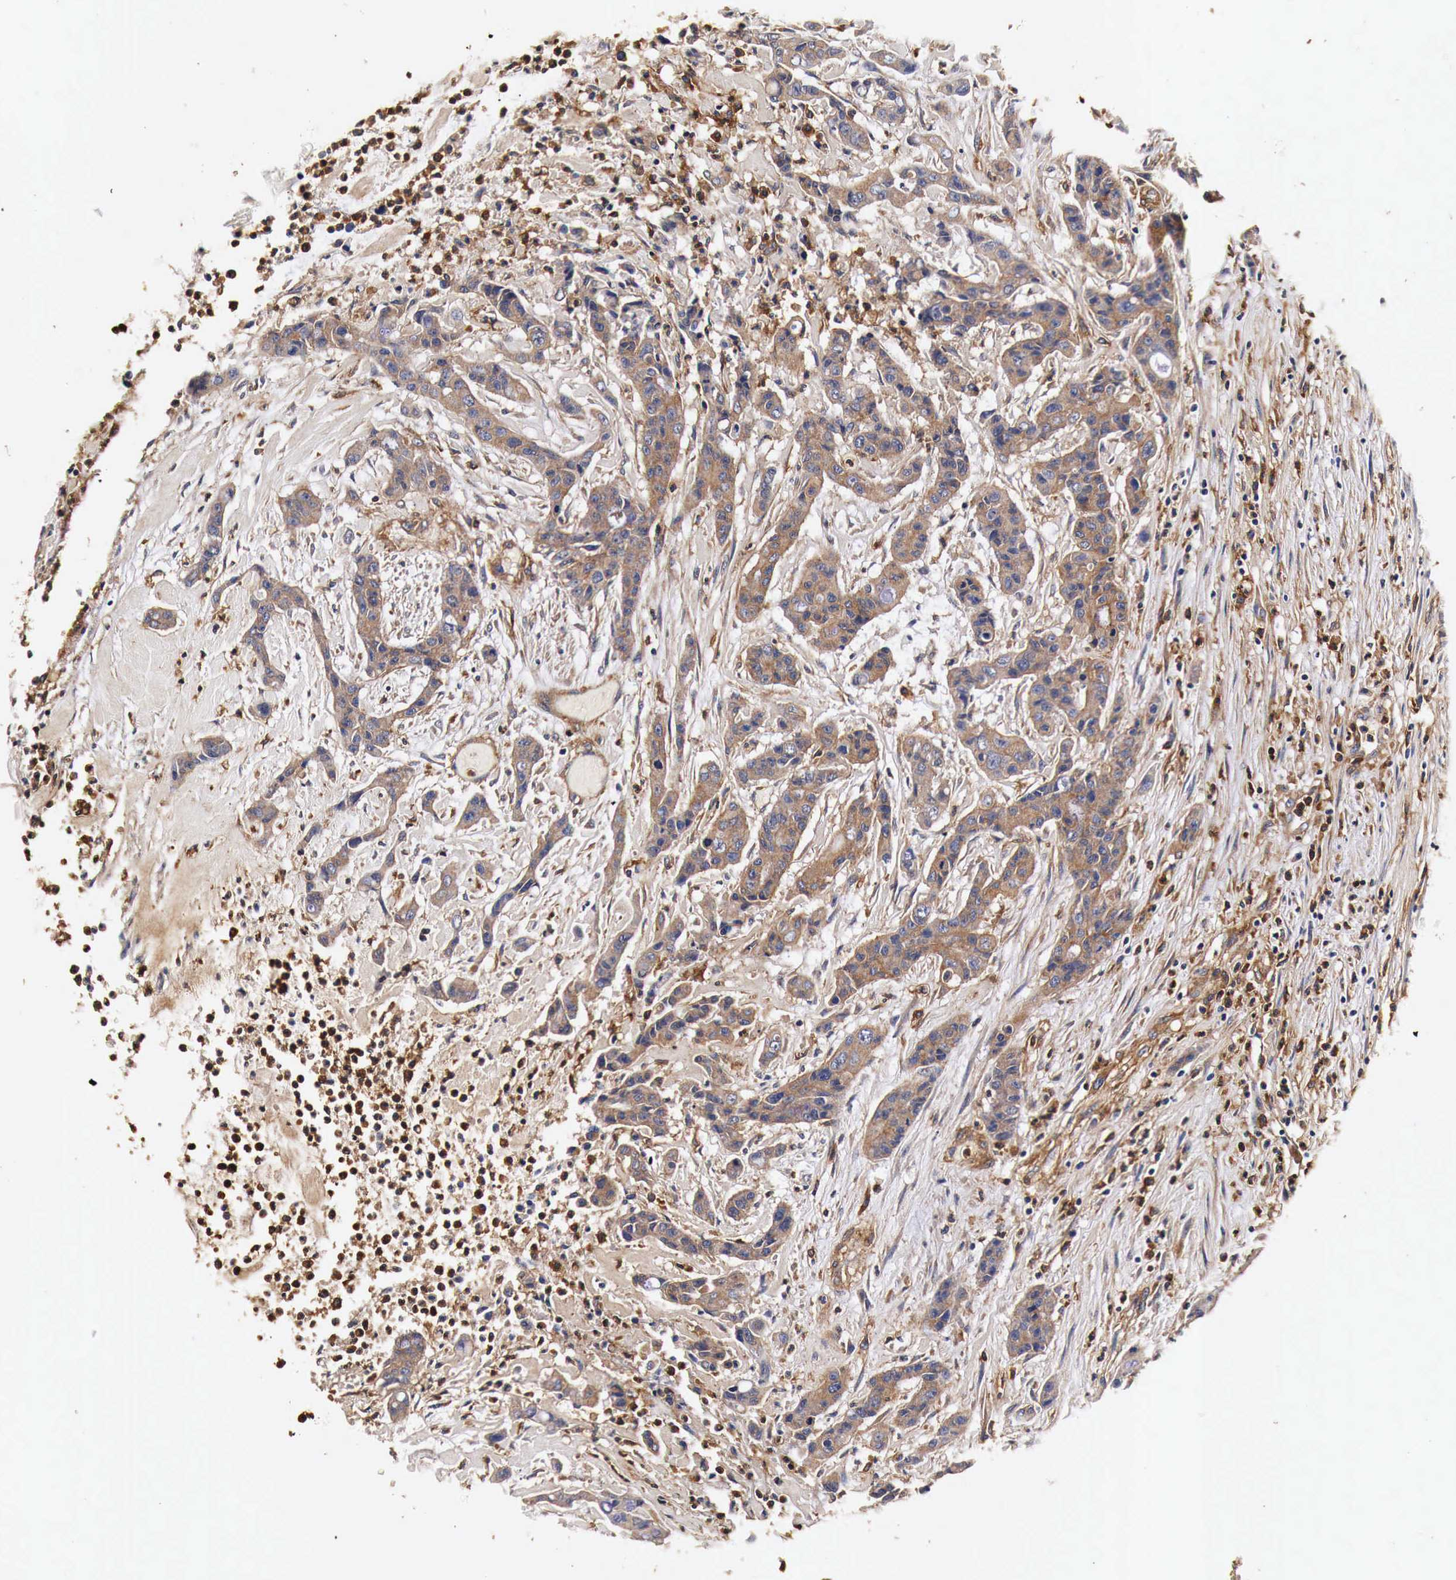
{"staining": {"intensity": "moderate", "quantity": ">75%", "location": "cytoplasmic/membranous"}, "tissue": "colorectal cancer", "cell_type": "Tumor cells", "image_type": "cancer", "snomed": [{"axis": "morphology", "description": "Adenocarcinoma, NOS"}, {"axis": "topography", "description": "Colon"}], "caption": "High-magnification brightfield microscopy of colorectal cancer (adenocarcinoma) stained with DAB (brown) and counterstained with hematoxylin (blue). tumor cells exhibit moderate cytoplasmic/membranous staining is present in about>75% of cells.", "gene": "RP2", "patient": {"sex": "female", "age": 70}}